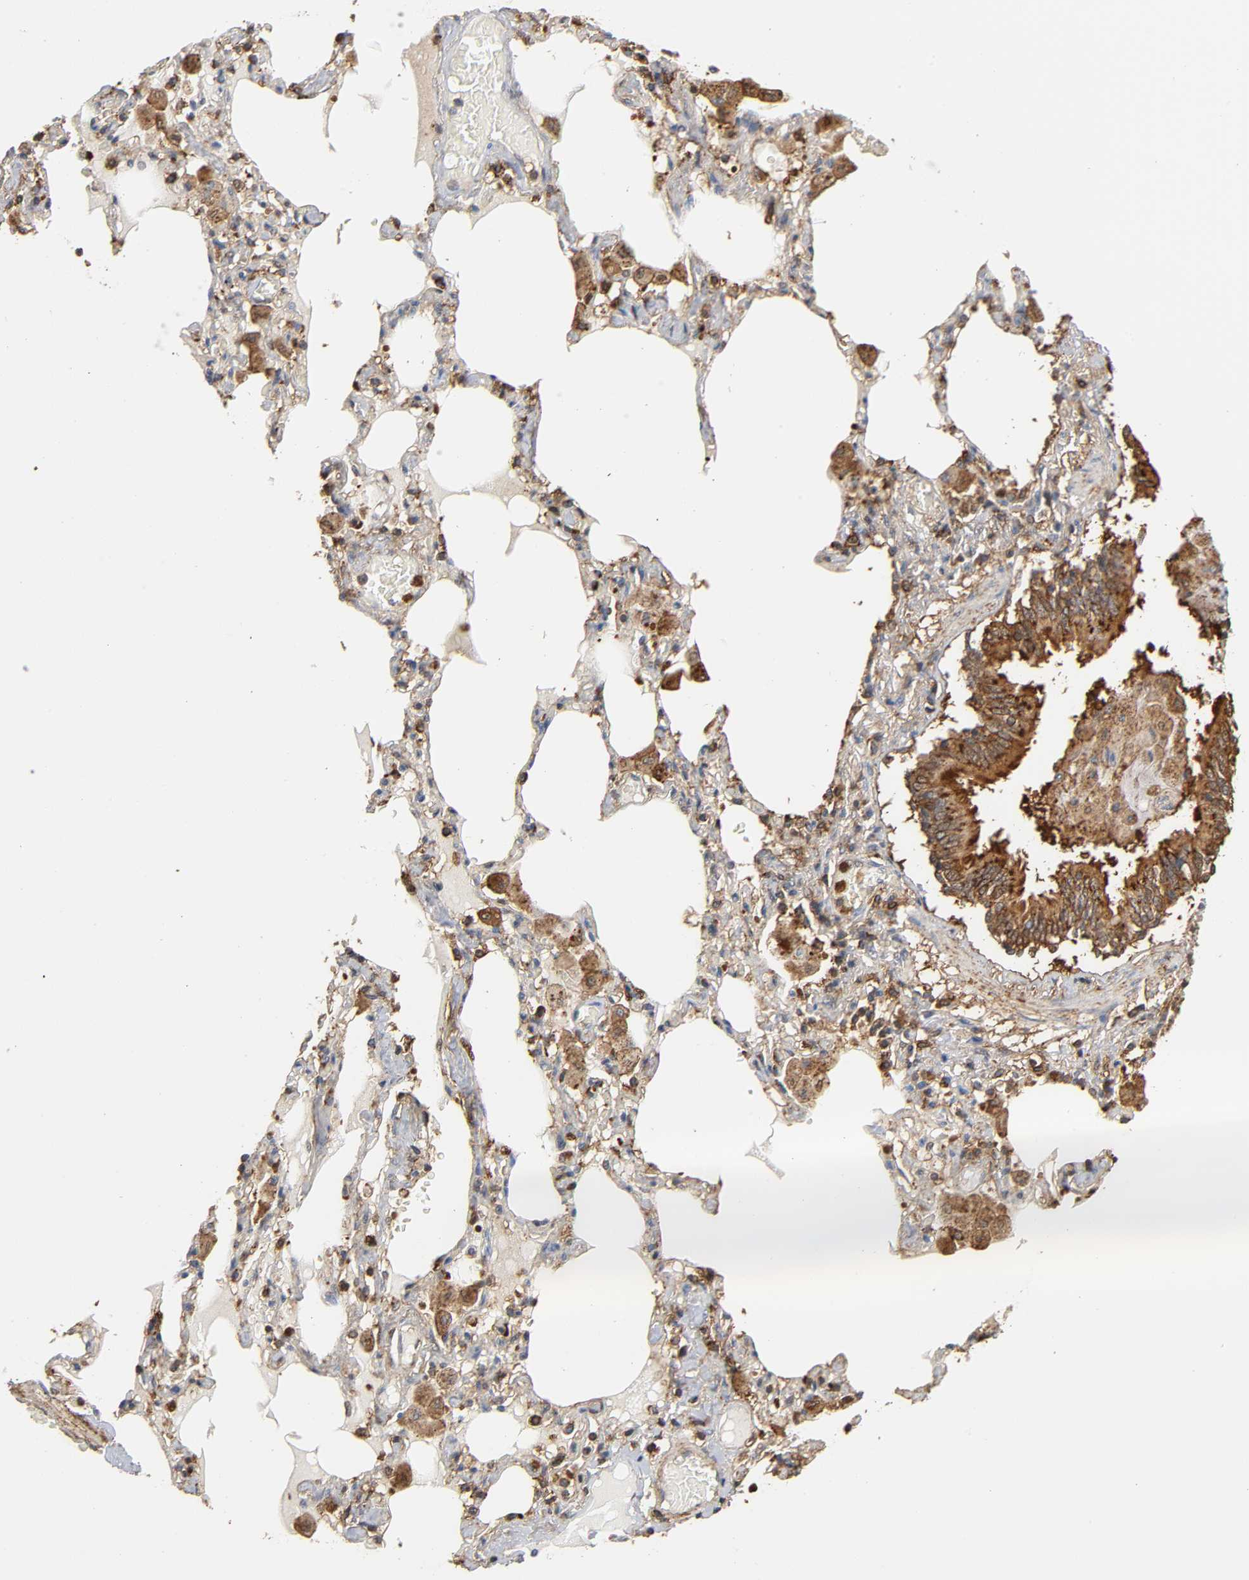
{"staining": {"intensity": "strong", "quantity": ">75%", "location": "cytoplasmic/membranous"}, "tissue": "bronchus", "cell_type": "Respiratory epithelial cells", "image_type": "normal", "snomed": [{"axis": "morphology", "description": "Normal tissue, NOS"}, {"axis": "morphology", "description": "Squamous cell carcinoma, NOS"}, {"axis": "topography", "description": "Bronchus"}, {"axis": "topography", "description": "Lung"}], "caption": "Unremarkable bronchus shows strong cytoplasmic/membranous positivity in approximately >75% of respiratory epithelial cells, visualized by immunohistochemistry.", "gene": "ANXA11", "patient": {"sex": "female", "age": 47}}